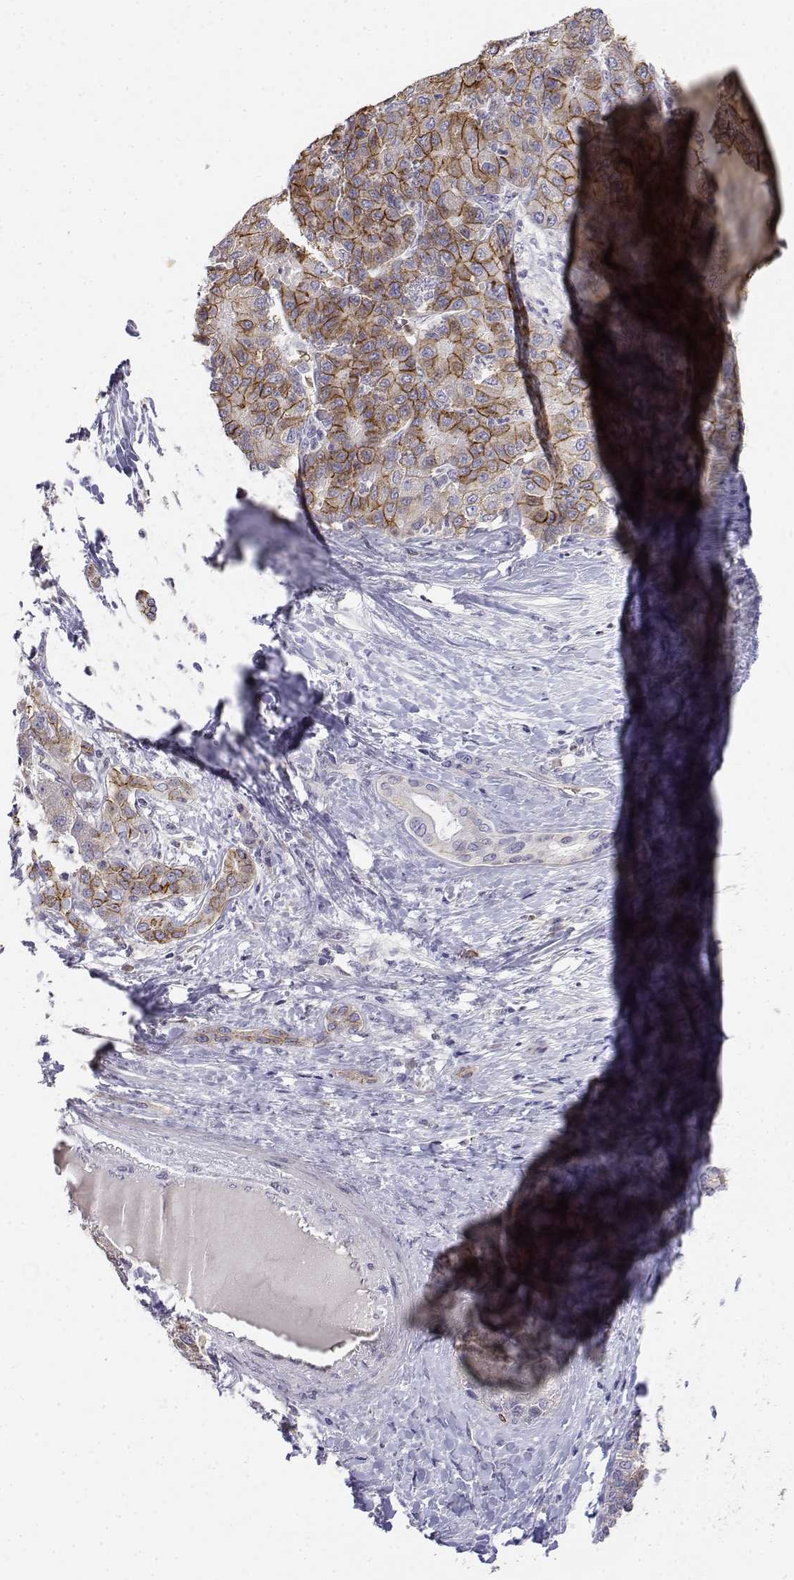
{"staining": {"intensity": "weak", "quantity": "<25%", "location": "cytoplasmic/membranous"}, "tissue": "liver cancer", "cell_type": "Tumor cells", "image_type": "cancer", "snomed": [{"axis": "morphology", "description": "Carcinoma, Hepatocellular, NOS"}, {"axis": "topography", "description": "Liver"}], "caption": "Tumor cells are negative for protein expression in human liver hepatocellular carcinoma.", "gene": "CADM1", "patient": {"sex": "male", "age": 65}}